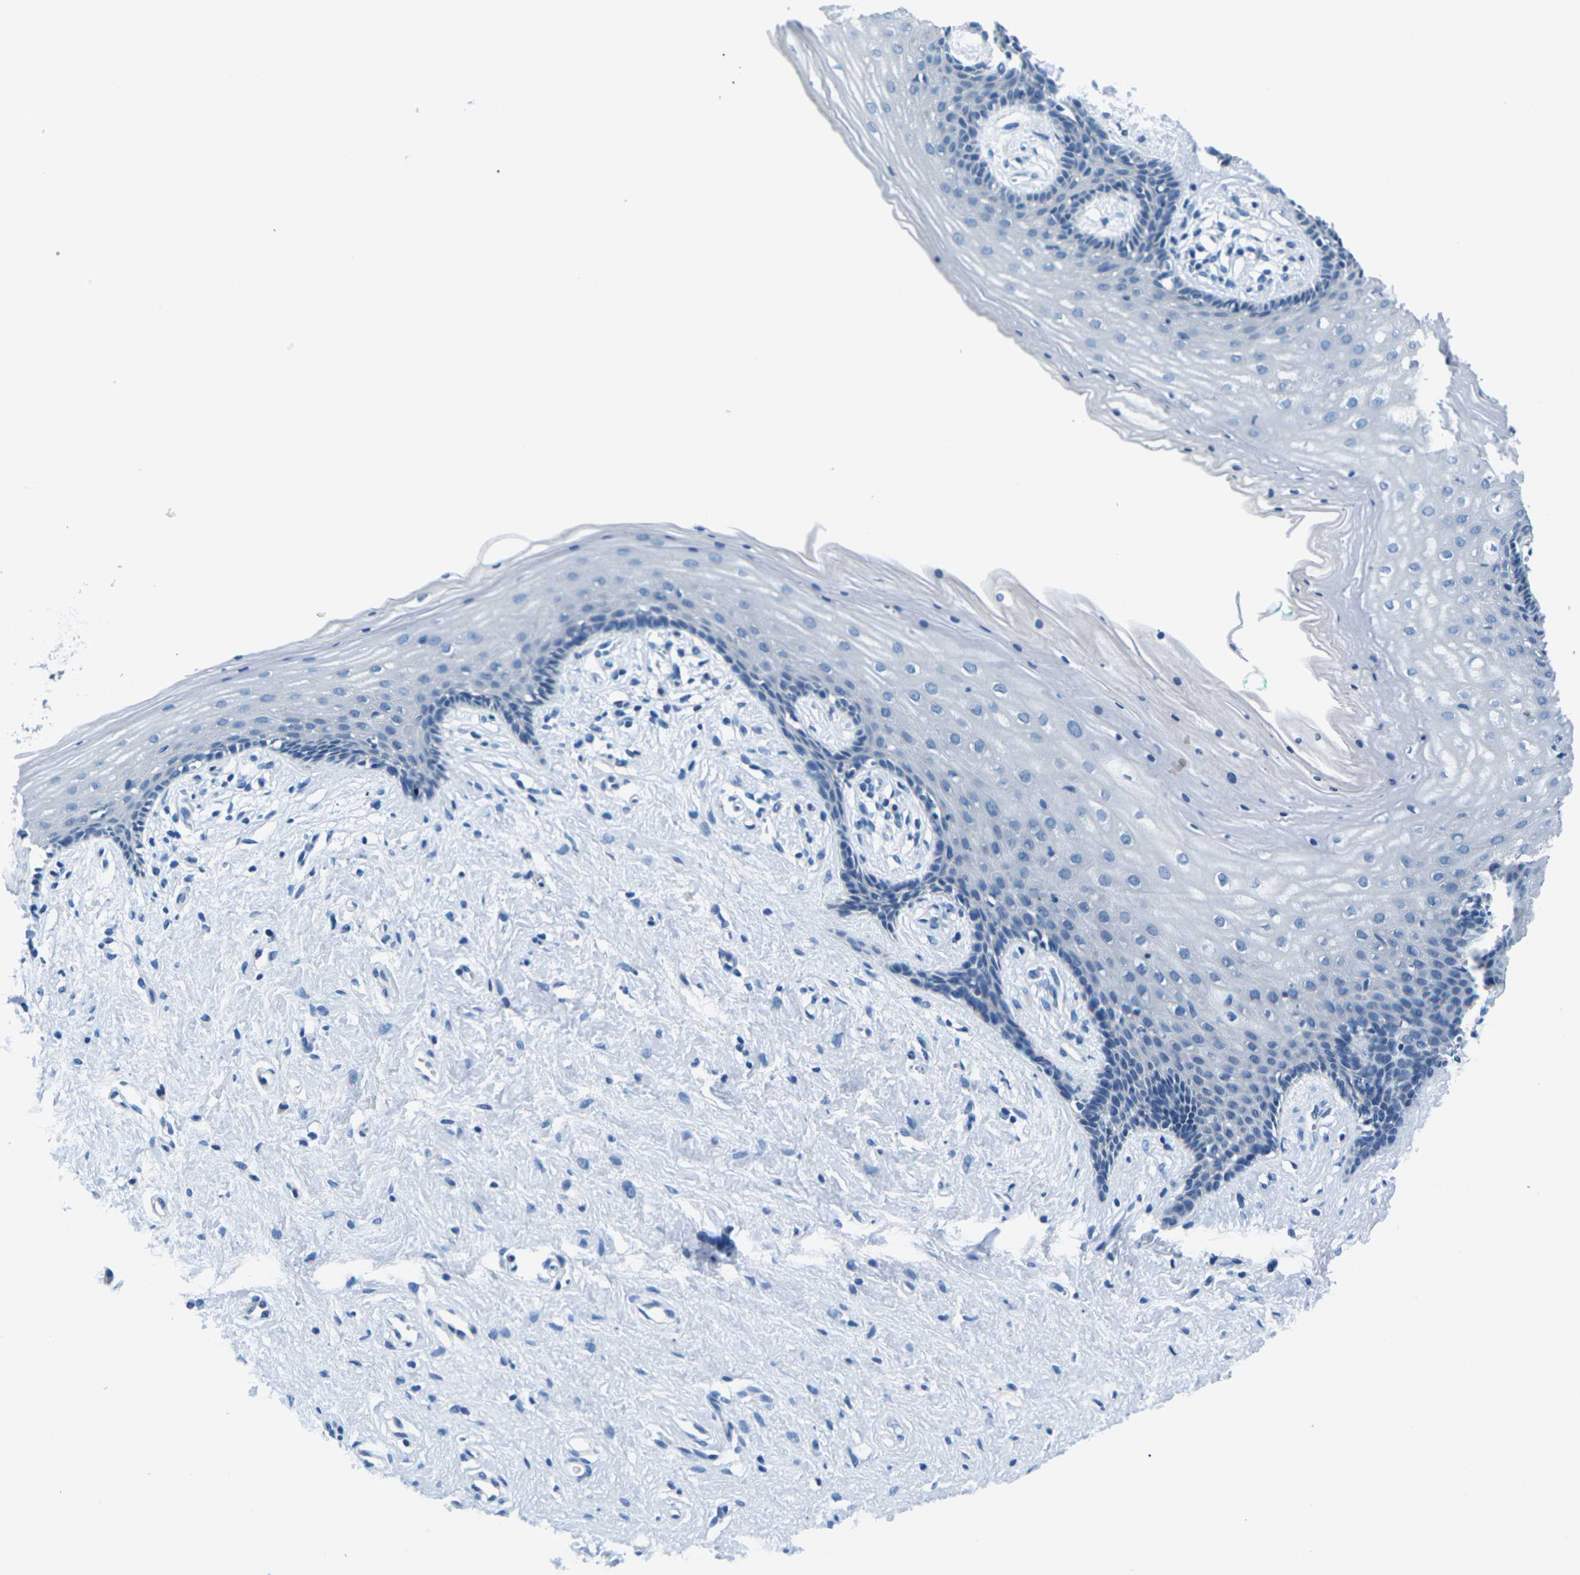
{"staining": {"intensity": "negative", "quantity": "none", "location": "none"}, "tissue": "vagina", "cell_type": "Squamous epithelial cells", "image_type": "normal", "snomed": [{"axis": "morphology", "description": "Normal tissue, NOS"}, {"axis": "topography", "description": "Vagina"}], "caption": "Immunohistochemistry (IHC) image of normal vagina: vagina stained with DAB exhibits no significant protein expression in squamous epithelial cells.", "gene": "UMOD", "patient": {"sex": "female", "age": 44}}